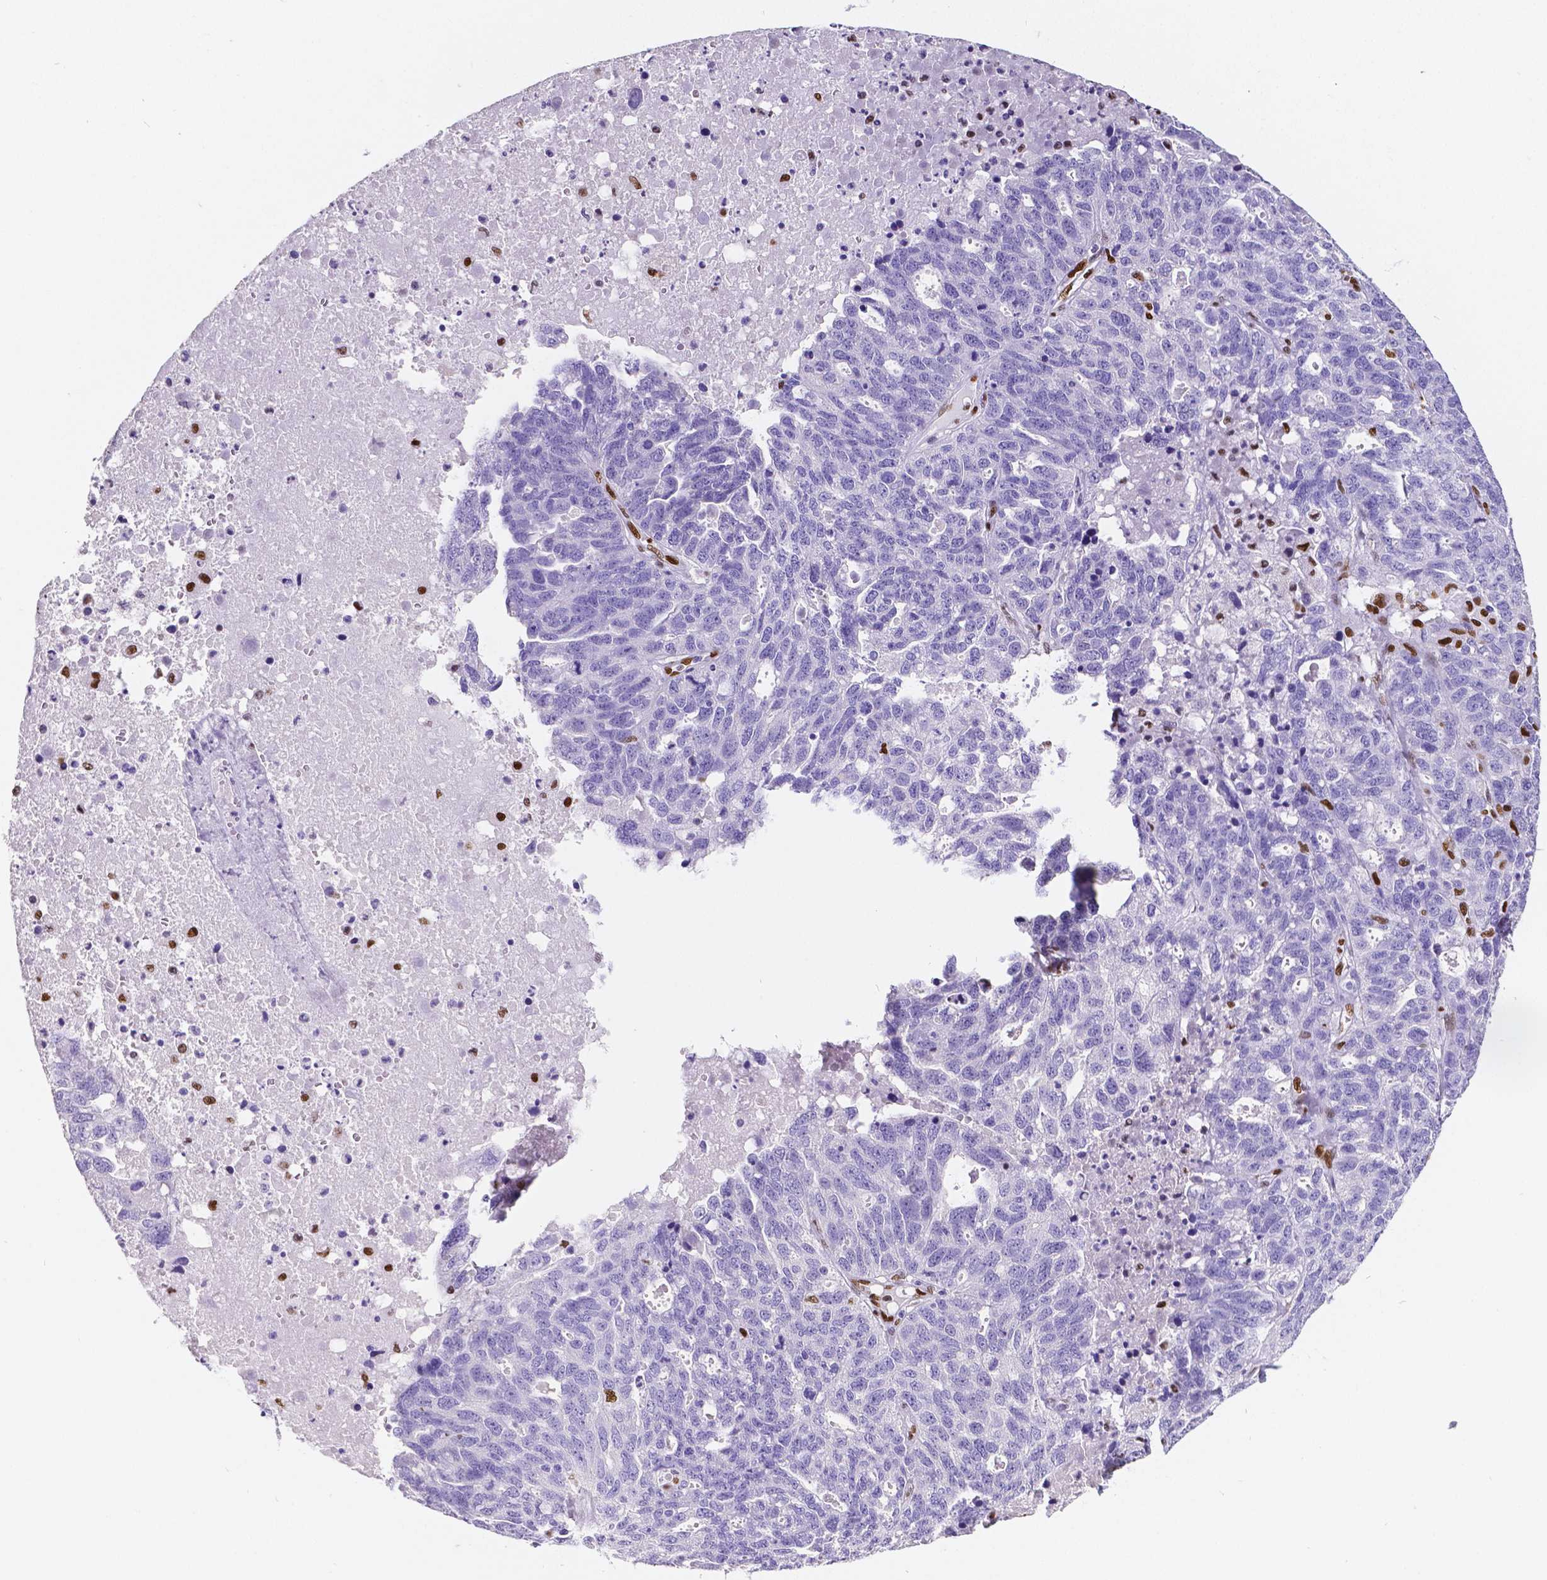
{"staining": {"intensity": "negative", "quantity": "none", "location": "none"}, "tissue": "ovarian cancer", "cell_type": "Tumor cells", "image_type": "cancer", "snomed": [{"axis": "morphology", "description": "Cystadenocarcinoma, serous, NOS"}, {"axis": "topography", "description": "Ovary"}], "caption": "Ovarian cancer (serous cystadenocarcinoma) was stained to show a protein in brown. There is no significant expression in tumor cells. (Stains: DAB (3,3'-diaminobenzidine) immunohistochemistry with hematoxylin counter stain, Microscopy: brightfield microscopy at high magnification).", "gene": "MEF2C", "patient": {"sex": "female", "age": 71}}